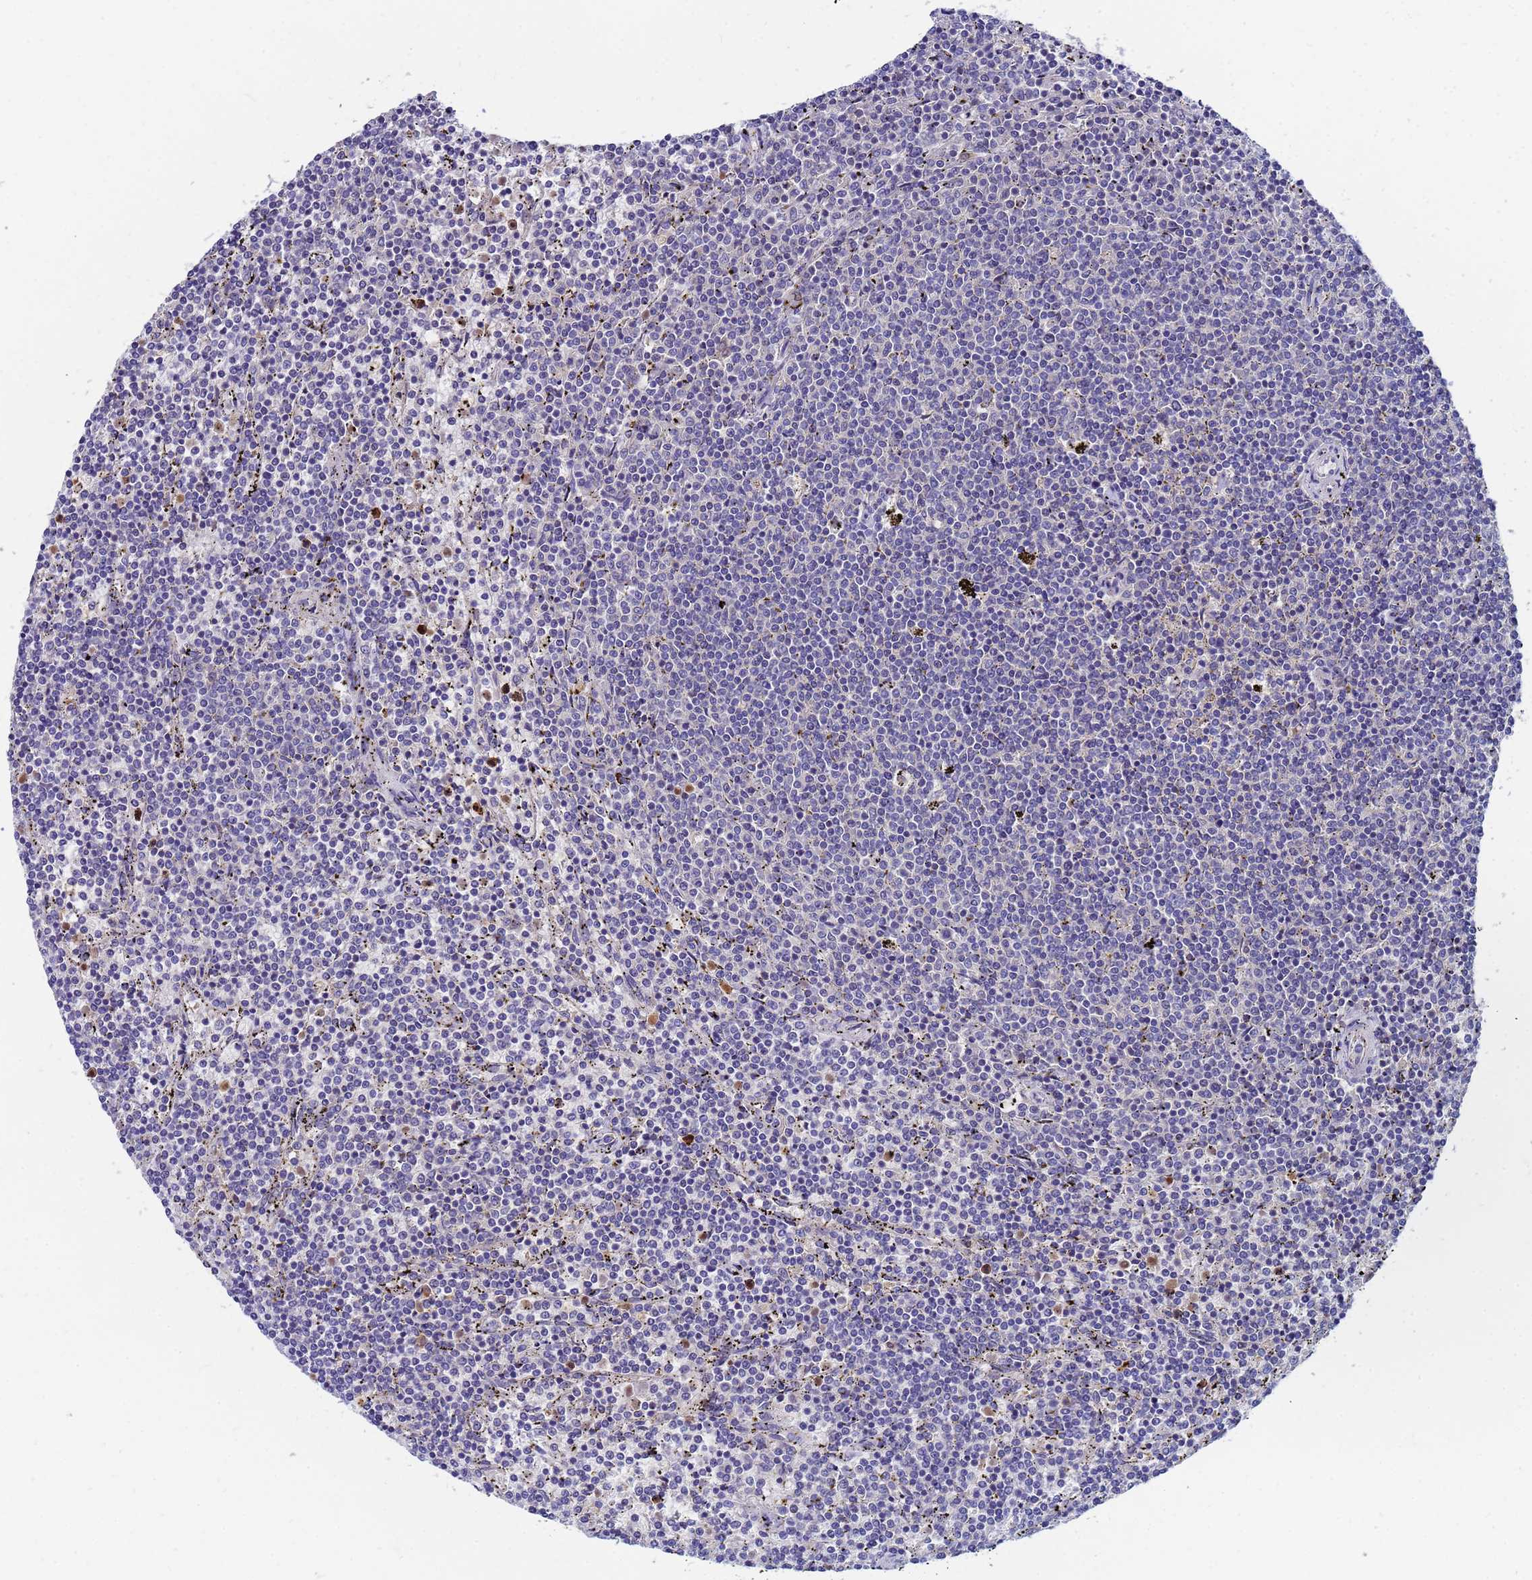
{"staining": {"intensity": "negative", "quantity": "none", "location": "none"}, "tissue": "lymphoma", "cell_type": "Tumor cells", "image_type": "cancer", "snomed": [{"axis": "morphology", "description": "Malignant lymphoma, non-Hodgkin's type, Low grade"}, {"axis": "topography", "description": "Spleen"}], "caption": "There is no significant positivity in tumor cells of malignant lymphoma, non-Hodgkin's type (low-grade).", "gene": "TTLL11", "patient": {"sex": "female", "age": 50}}